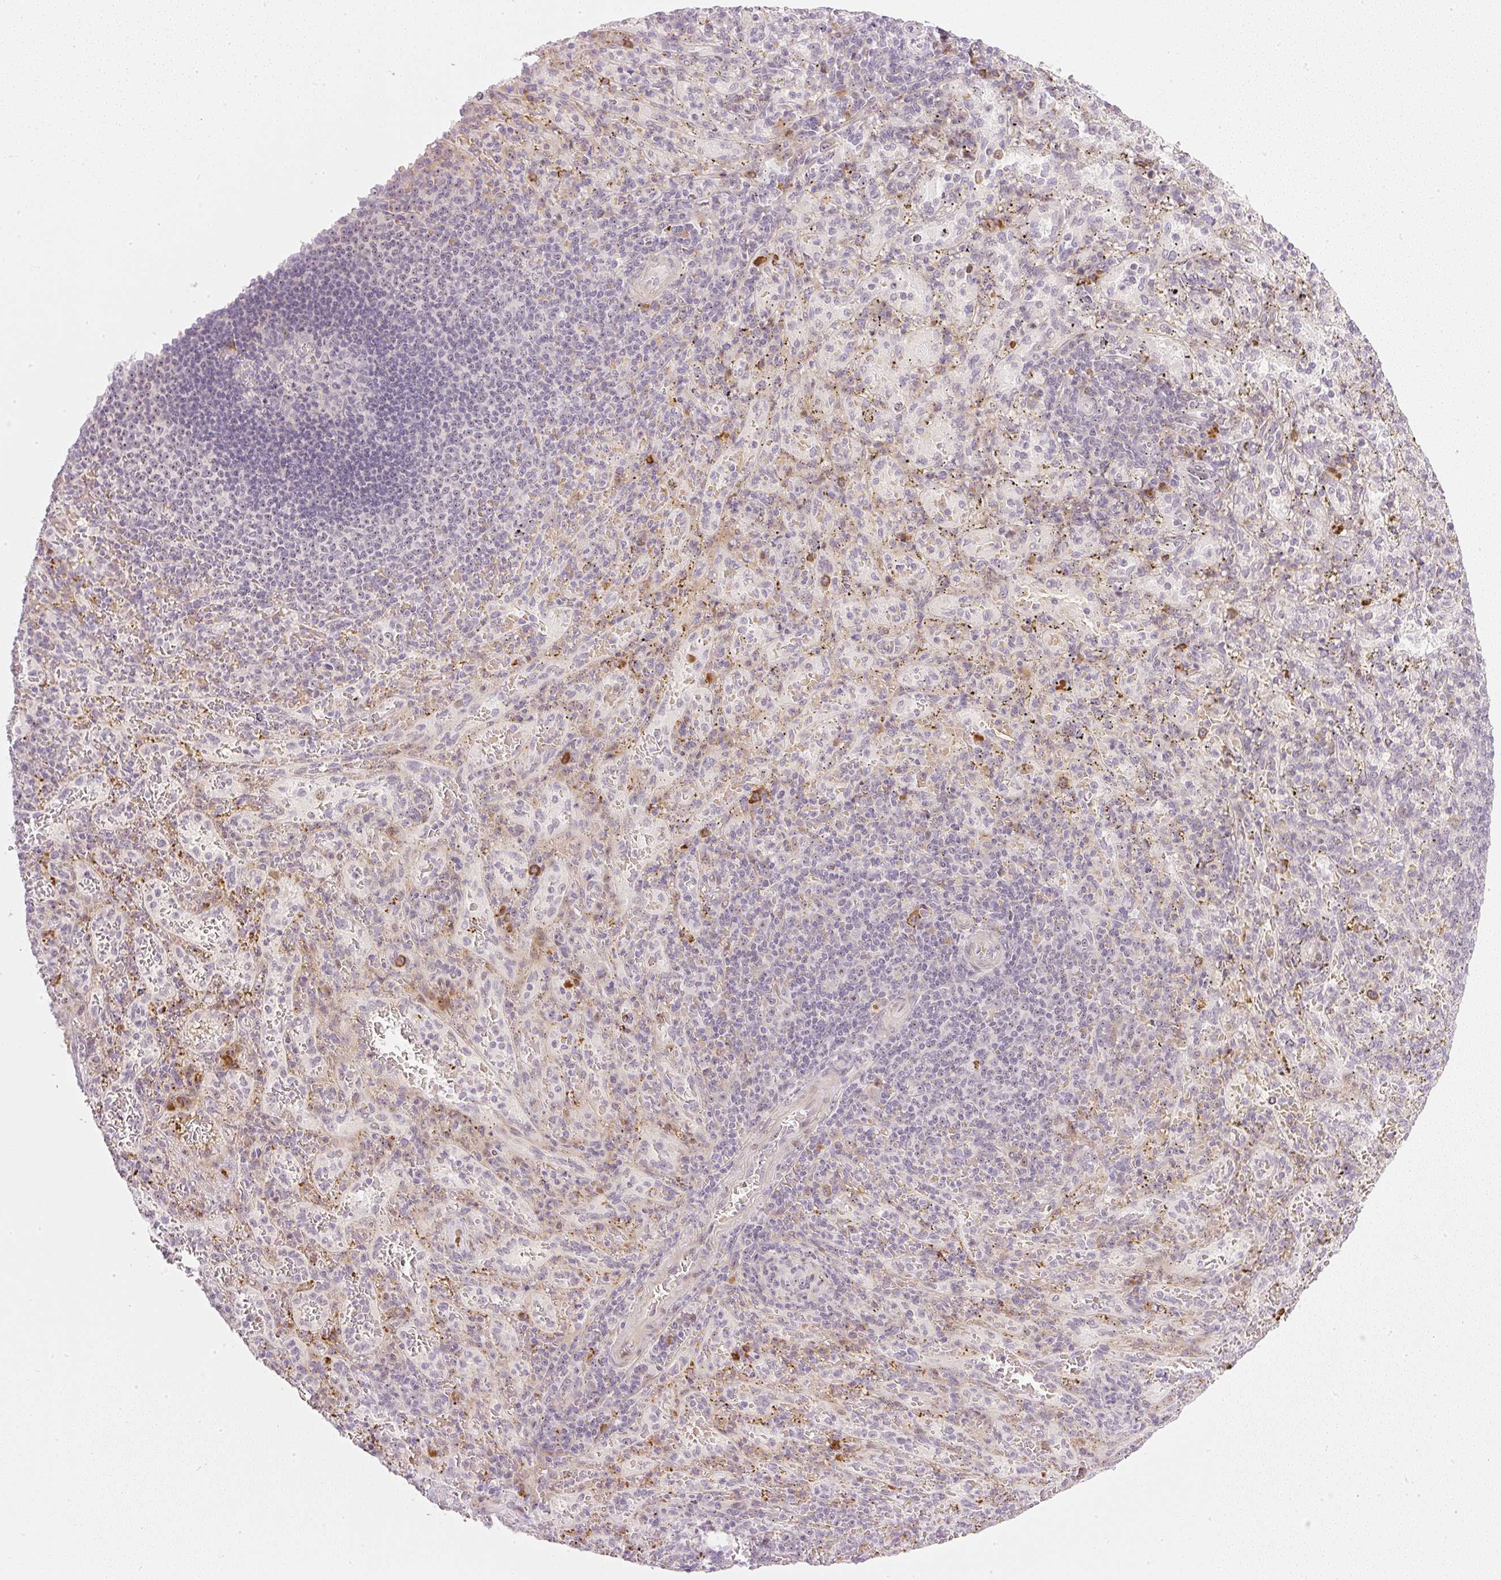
{"staining": {"intensity": "negative", "quantity": "none", "location": "none"}, "tissue": "spleen", "cell_type": "Cells in red pulp", "image_type": "normal", "snomed": [{"axis": "morphology", "description": "Normal tissue, NOS"}, {"axis": "topography", "description": "Spleen"}], "caption": "This photomicrograph is of unremarkable spleen stained with immunohistochemistry (IHC) to label a protein in brown with the nuclei are counter-stained blue. There is no positivity in cells in red pulp.", "gene": "AAR2", "patient": {"sex": "male", "age": 57}}